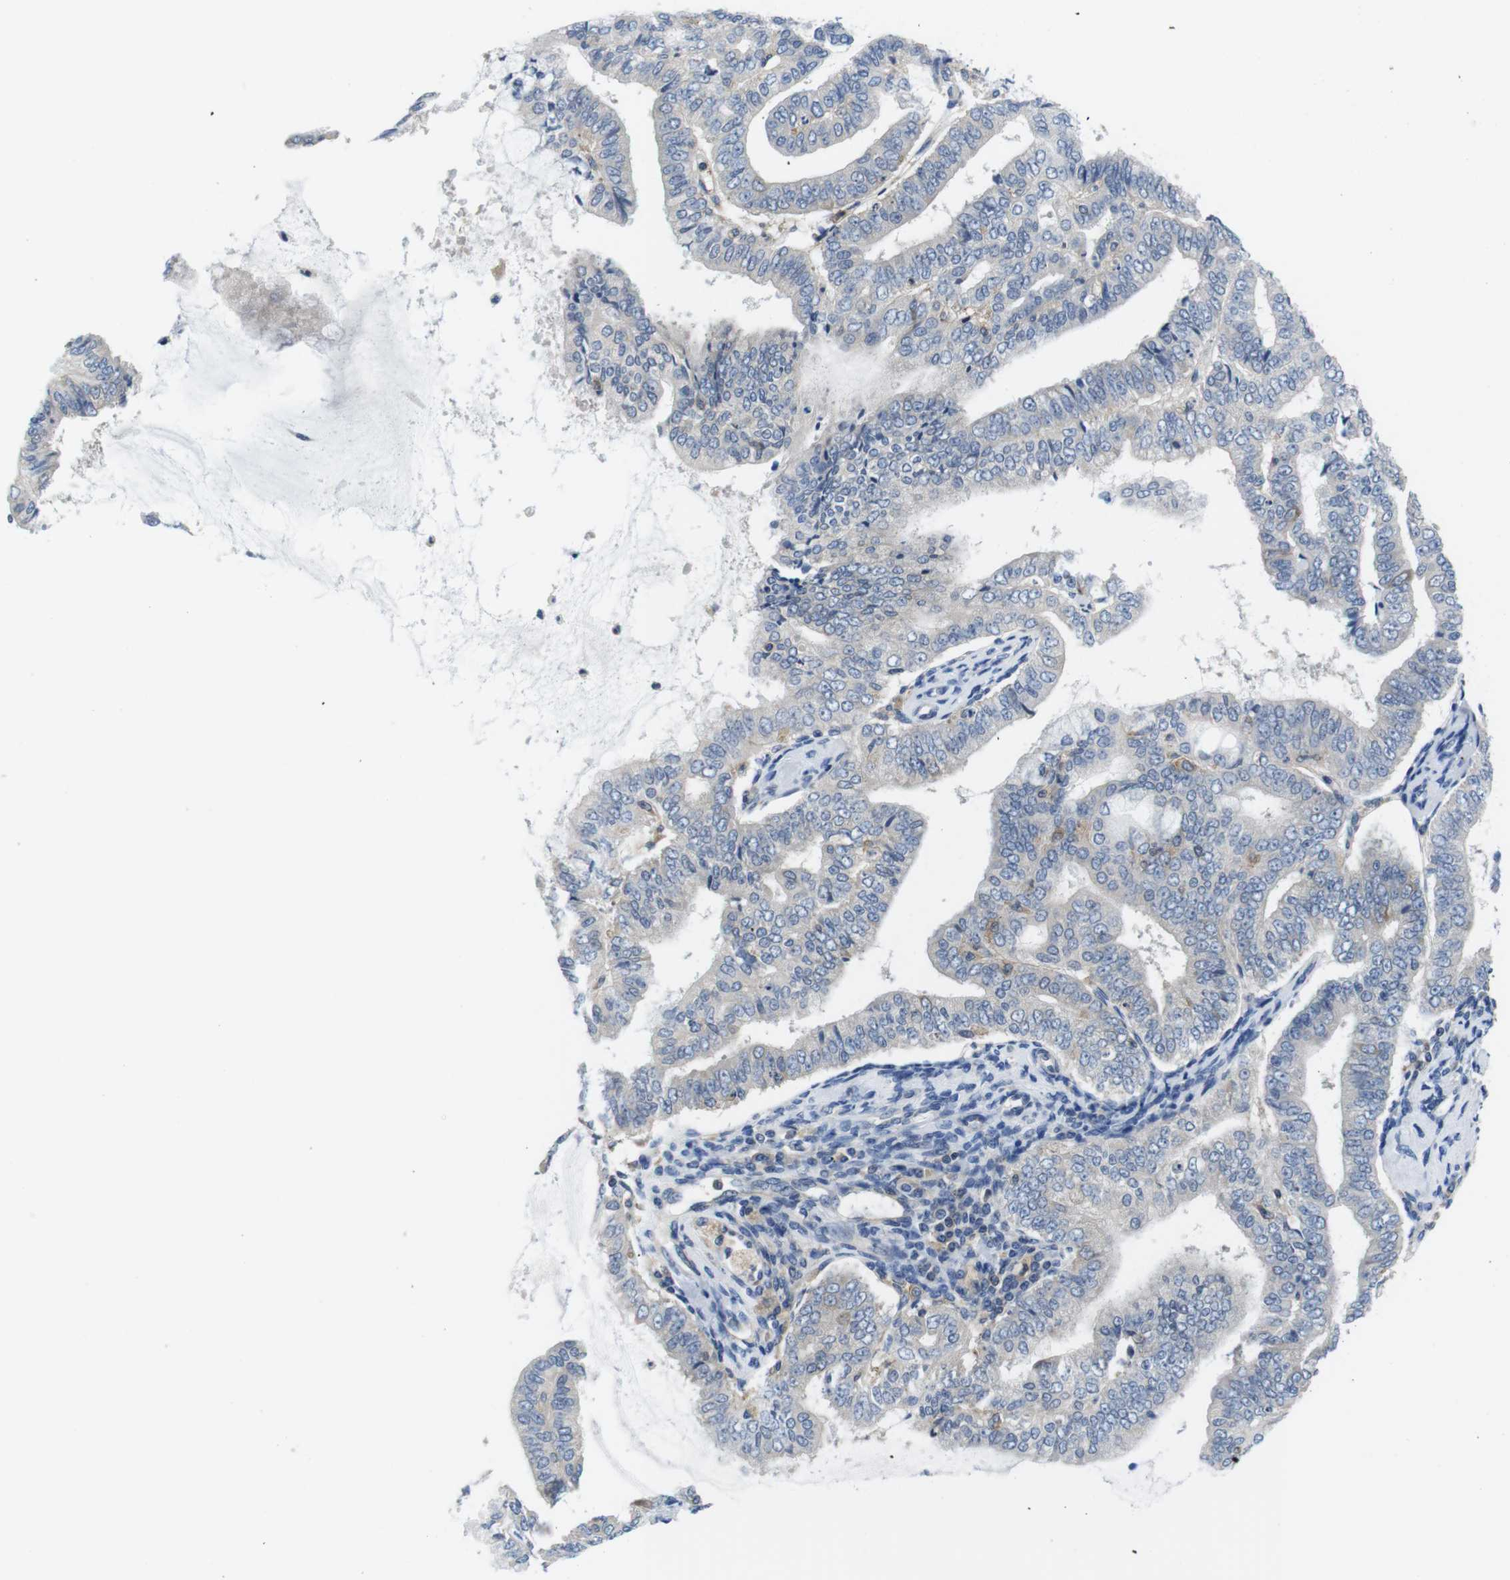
{"staining": {"intensity": "negative", "quantity": "none", "location": "none"}, "tissue": "endometrial cancer", "cell_type": "Tumor cells", "image_type": "cancer", "snomed": [{"axis": "morphology", "description": "Adenocarcinoma, NOS"}, {"axis": "topography", "description": "Endometrium"}], "caption": "Immunohistochemical staining of adenocarcinoma (endometrial) reveals no significant expression in tumor cells.", "gene": "HERPUD2", "patient": {"sex": "female", "age": 63}}